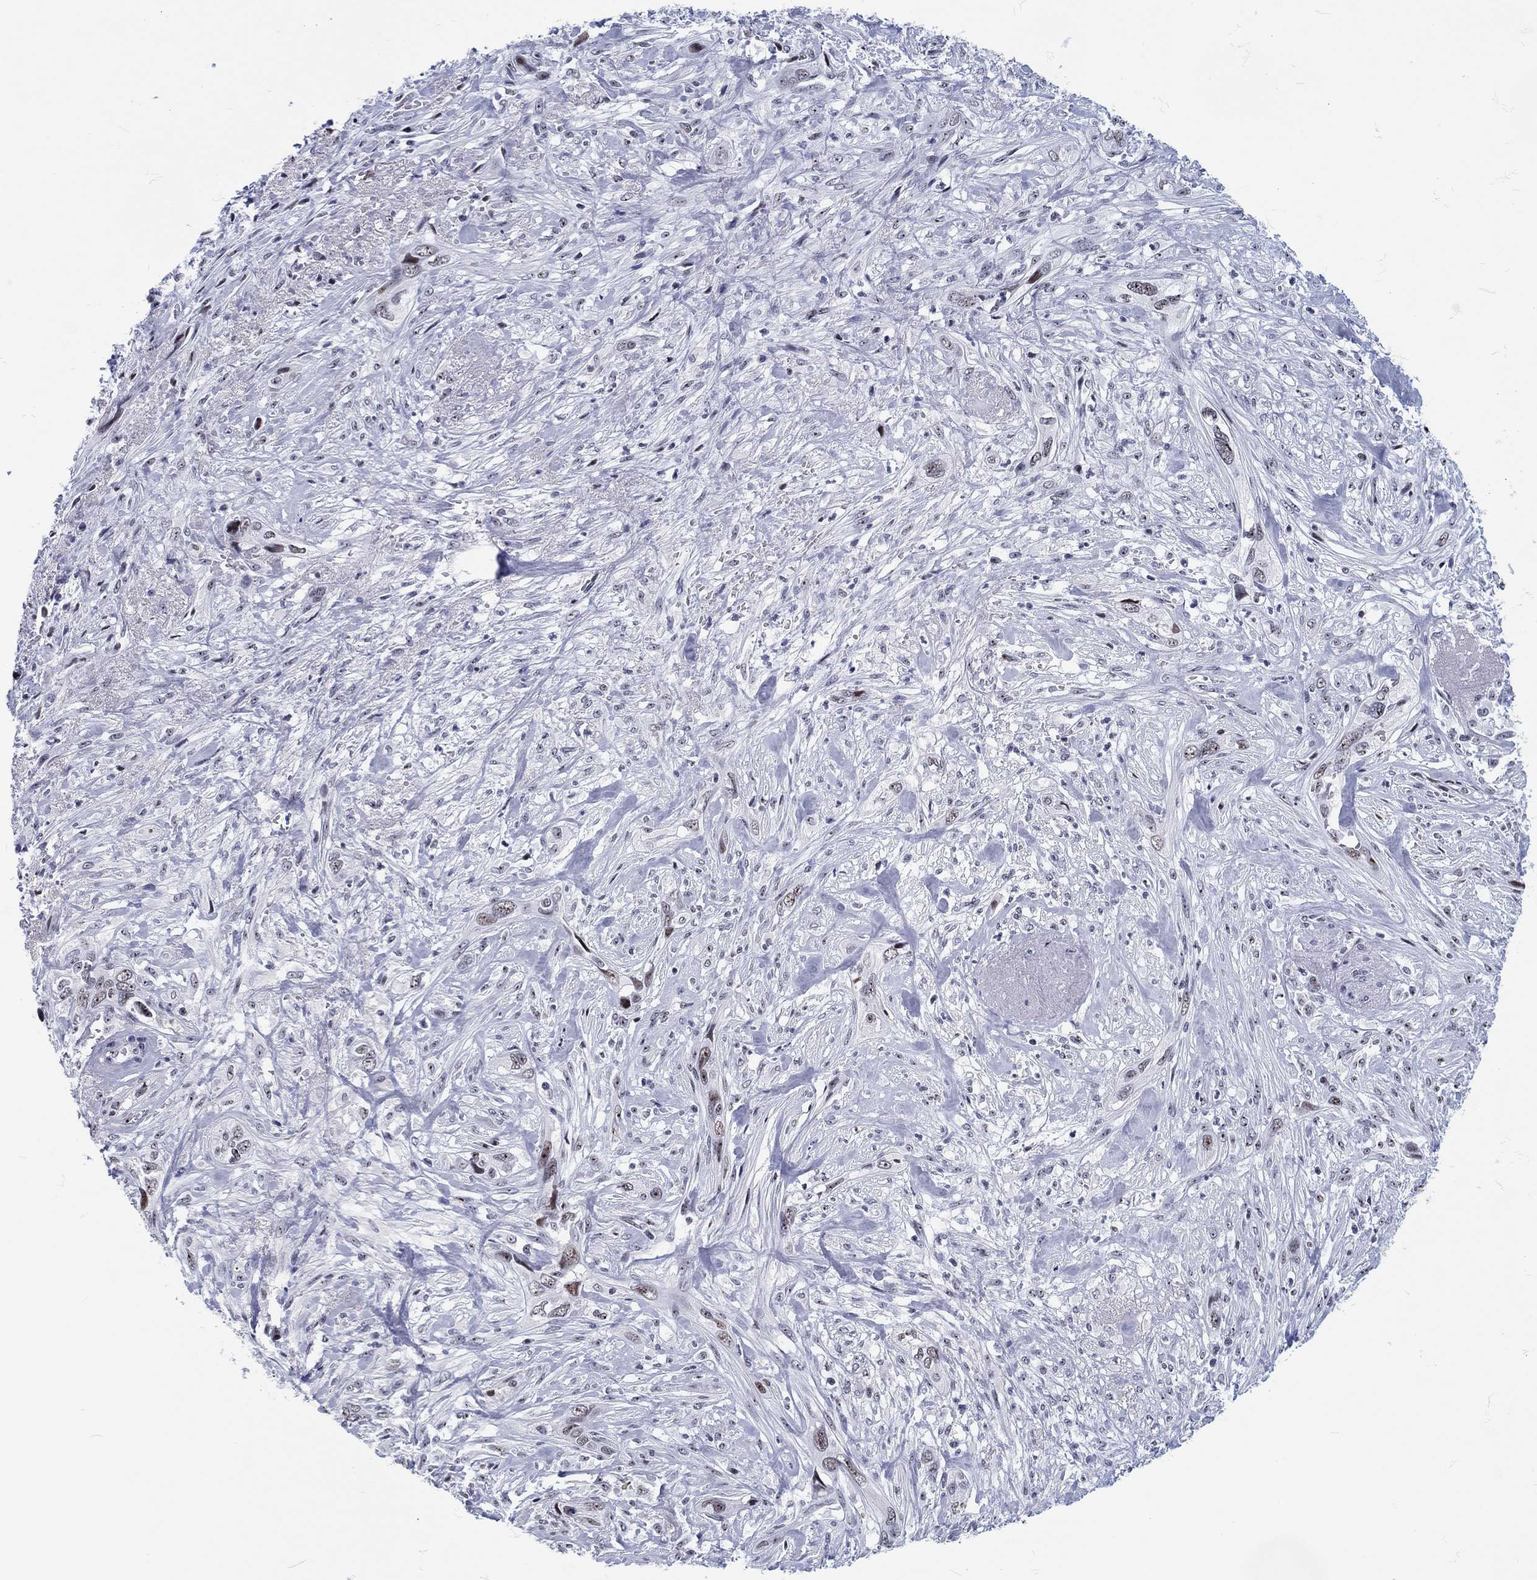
{"staining": {"intensity": "negative", "quantity": "none", "location": "none"}, "tissue": "cervical cancer", "cell_type": "Tumor cells", "image_type": "cancer", "snomed": [{"axis": "morphology", "description": "Squamous cell carcinoma, NOS"}, {"axis": "topography", "description": "Cervix"}], "caption": "Tumor cells show no significant positivity in cervical squamous cell carcinoma. (DAB immunohistochemistry (IHC) with hematoxylin counter stain).", "gene": "MAPK8IP1", "patient": {"sex": "female", "age": 57}}